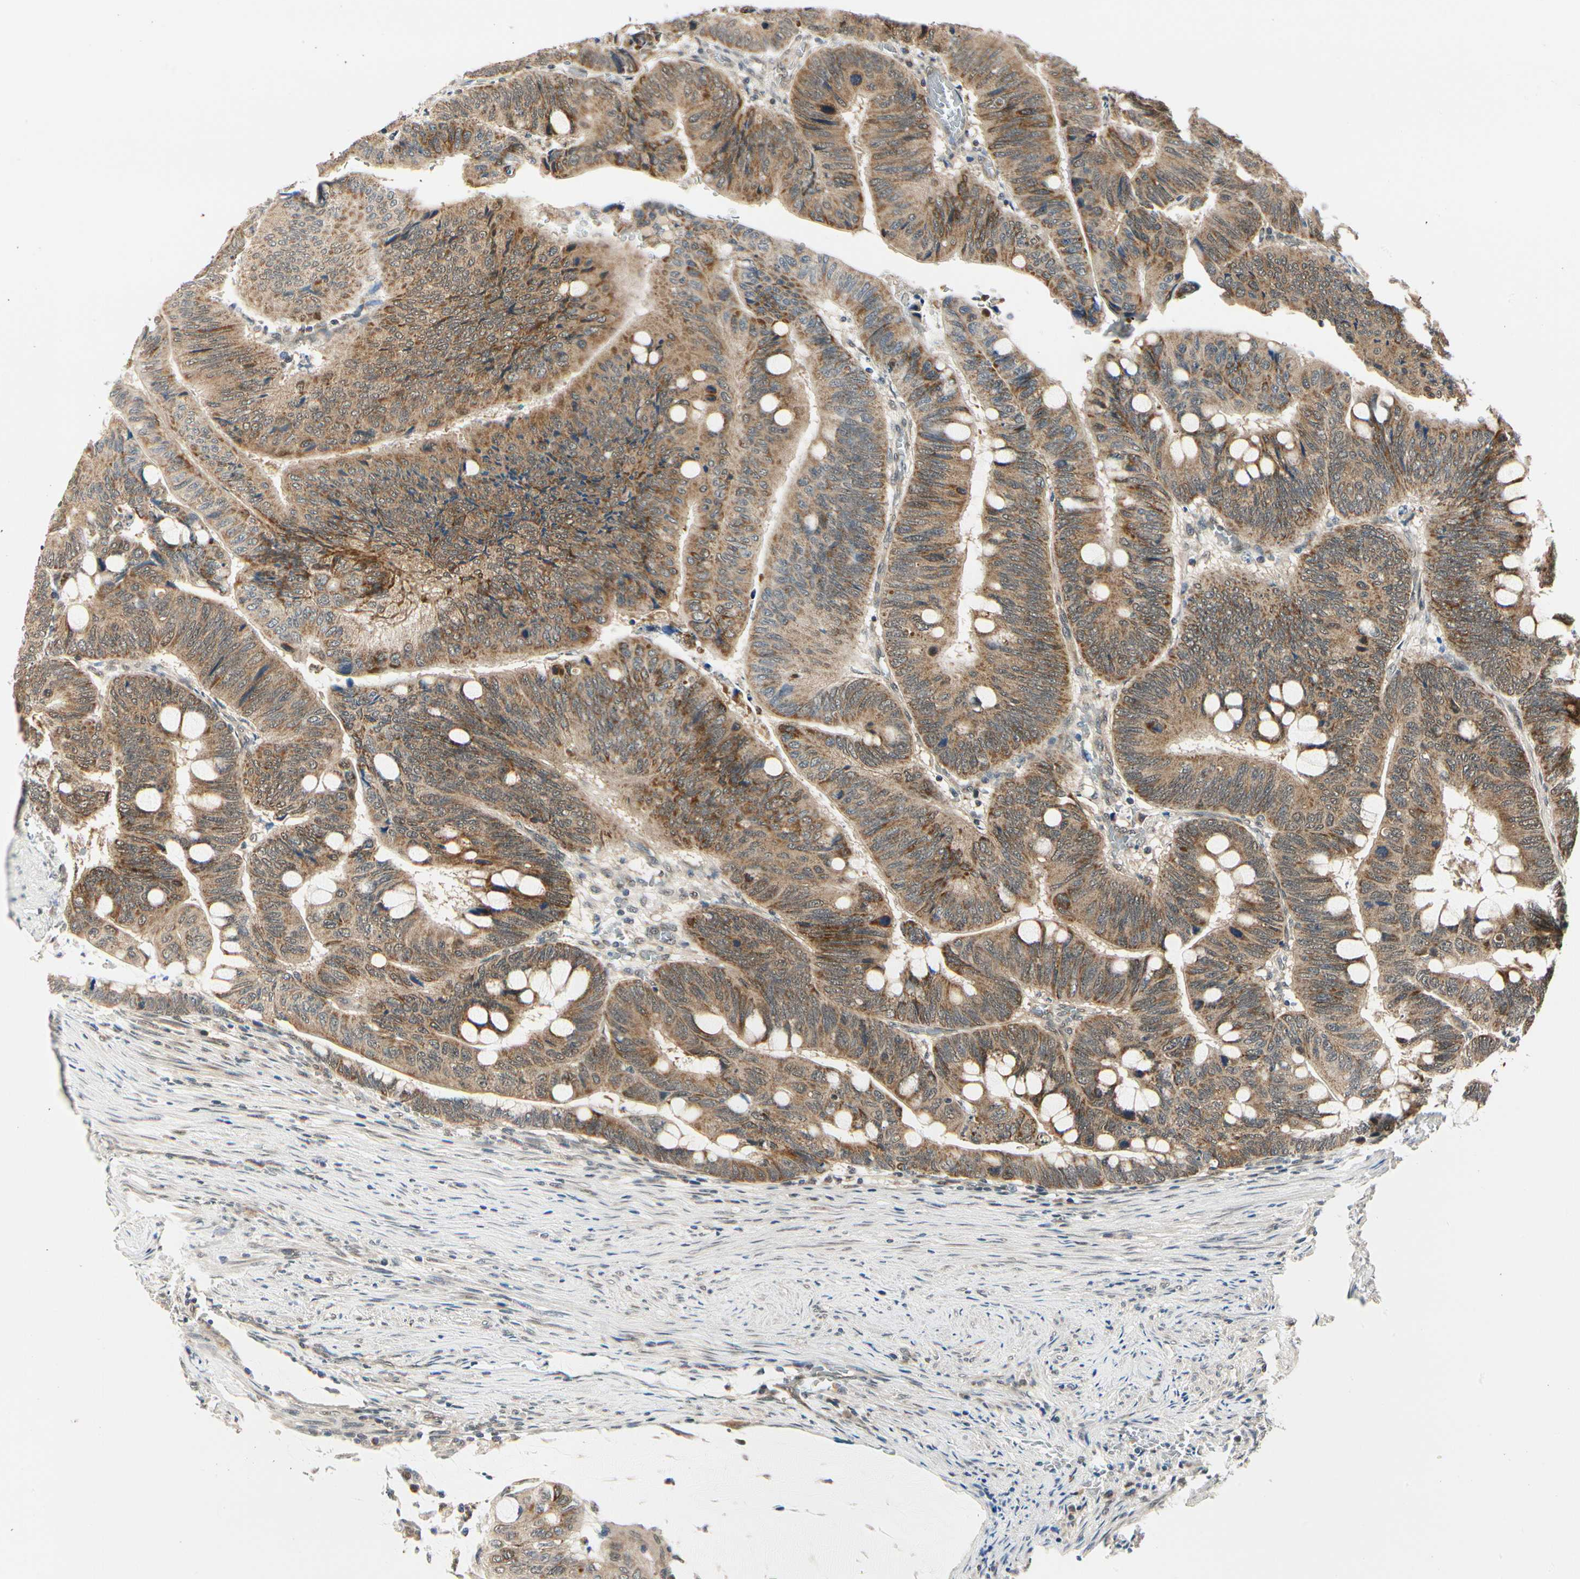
{"staining": {"intensity": "strong", "quantity": ">75%", "location": "cytoplasmic/membranous"}, "tissue": "colorectal cancer", "cell_type": "Tumor cells", "image_type": "cancer", "snomed": [{"axis": "morphology", "description": "Normal tissue, NOS"}, {"axis": "morphology", "description": "Adenocarcinoma, NOS"}, {"axis": "topography", "description": "Rectum"}, {"axis": "topography", "description": "Peripheral nerve tissue"}], "caption": "Immunohistochemical staining of human adenocarcinoma (colorectal) demonstrates high levels of strong cytoplasmic/membranous staining in about >75% of tumor cells. The protein is shown in brown color, while the nuclei are stained blue.", "gene": "PDK2", "patient": {"sex": "male", "age": 92}}